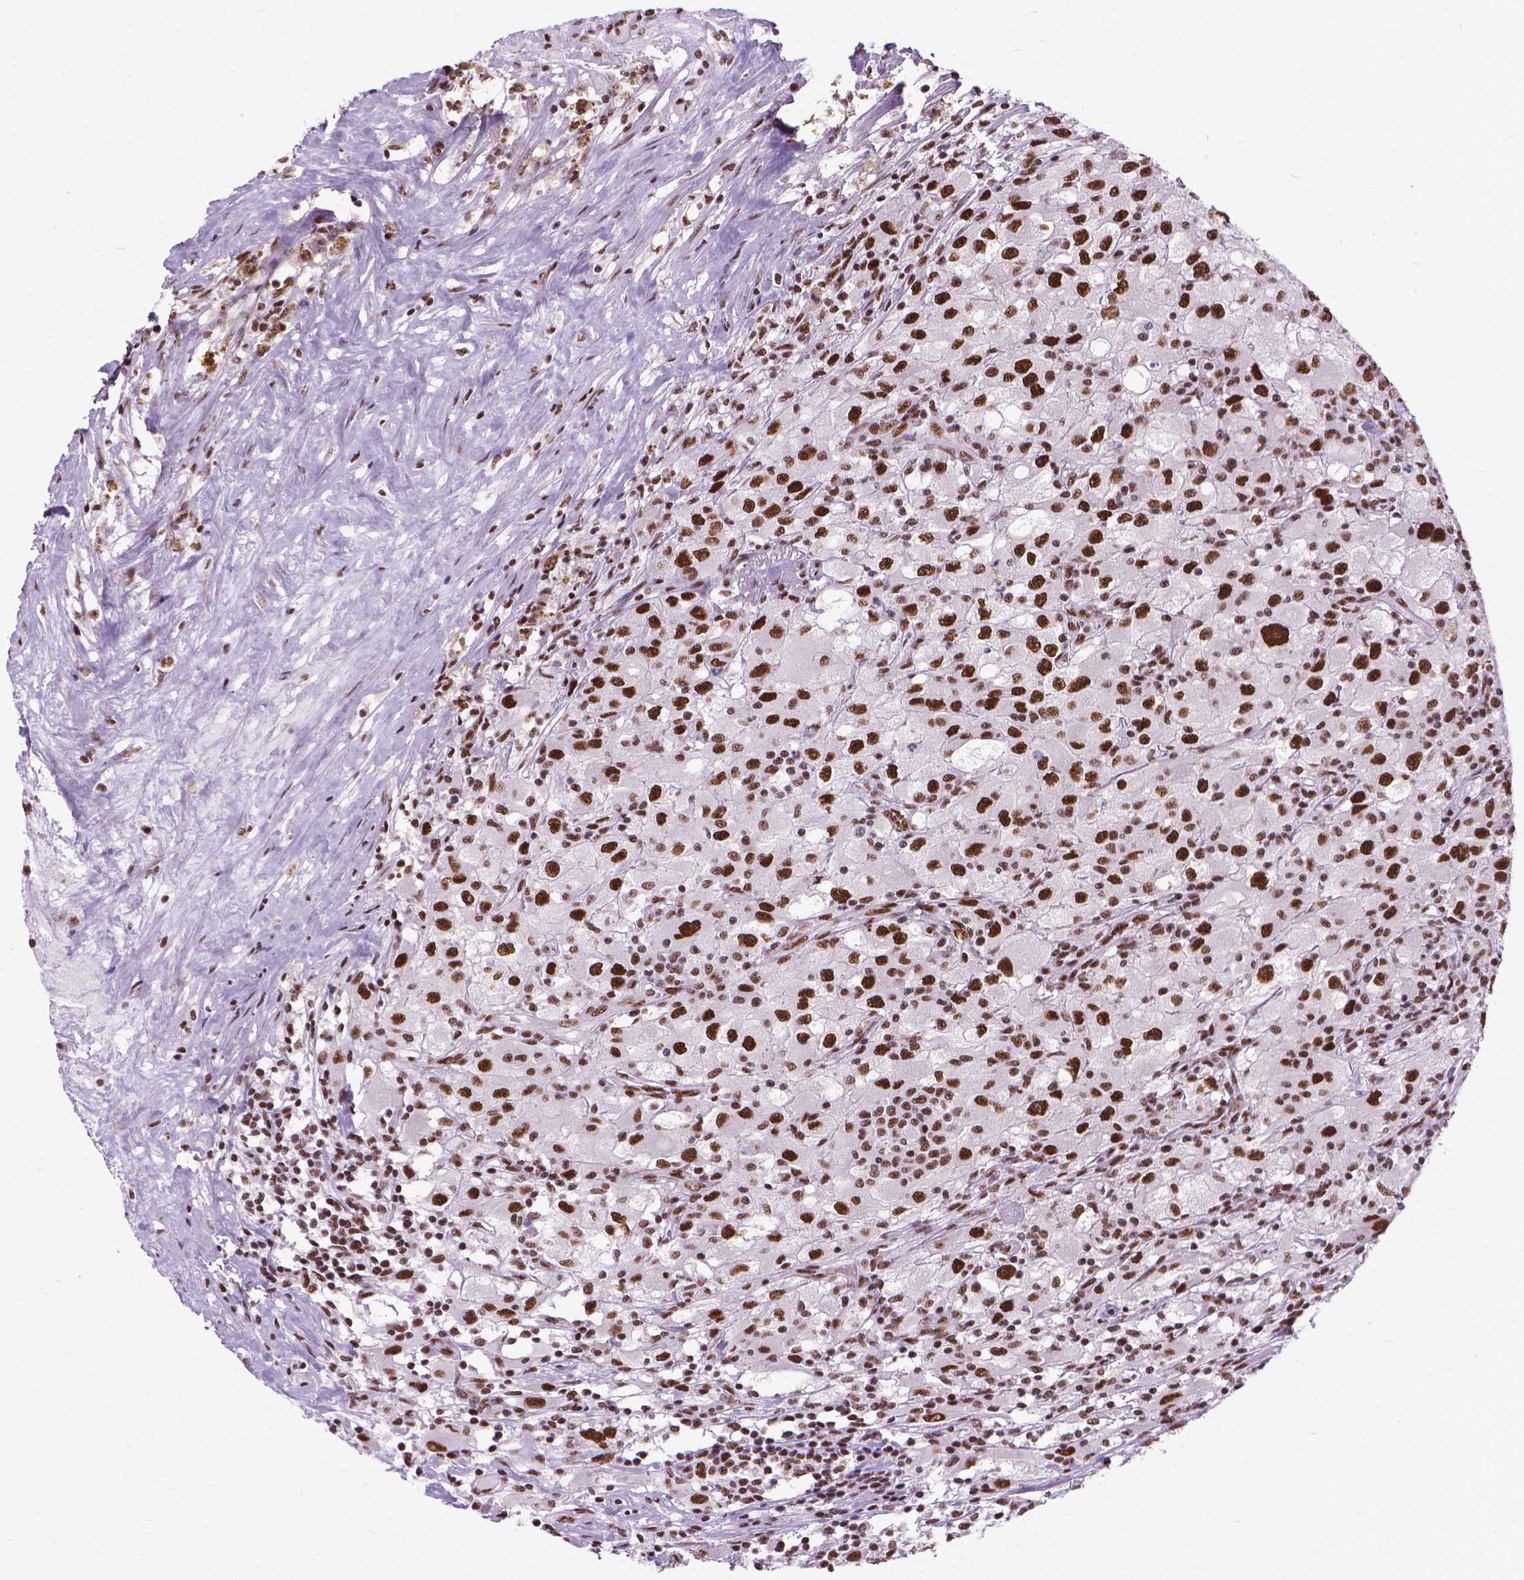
{"staining": {"intensity": "strong", "quantity": ">75%", "location": "nuclear"}, "tissue": "renal cancer", "cell_type": "Tumor cells", "image_type": "cancer", "snomed": [{"axis": "morphology", "description": "Adenocarcinoma, NOS"}, {"axis": "topography", "description": "Kidney"}], "caption": "Human adenocarcinoma (renal) stained with a brown dye exhibits strong nuclear positive staining in approximately >75% of tumor cells.", "gene": "AKAP8", "patient": {"sex": "female", "age": 67}}